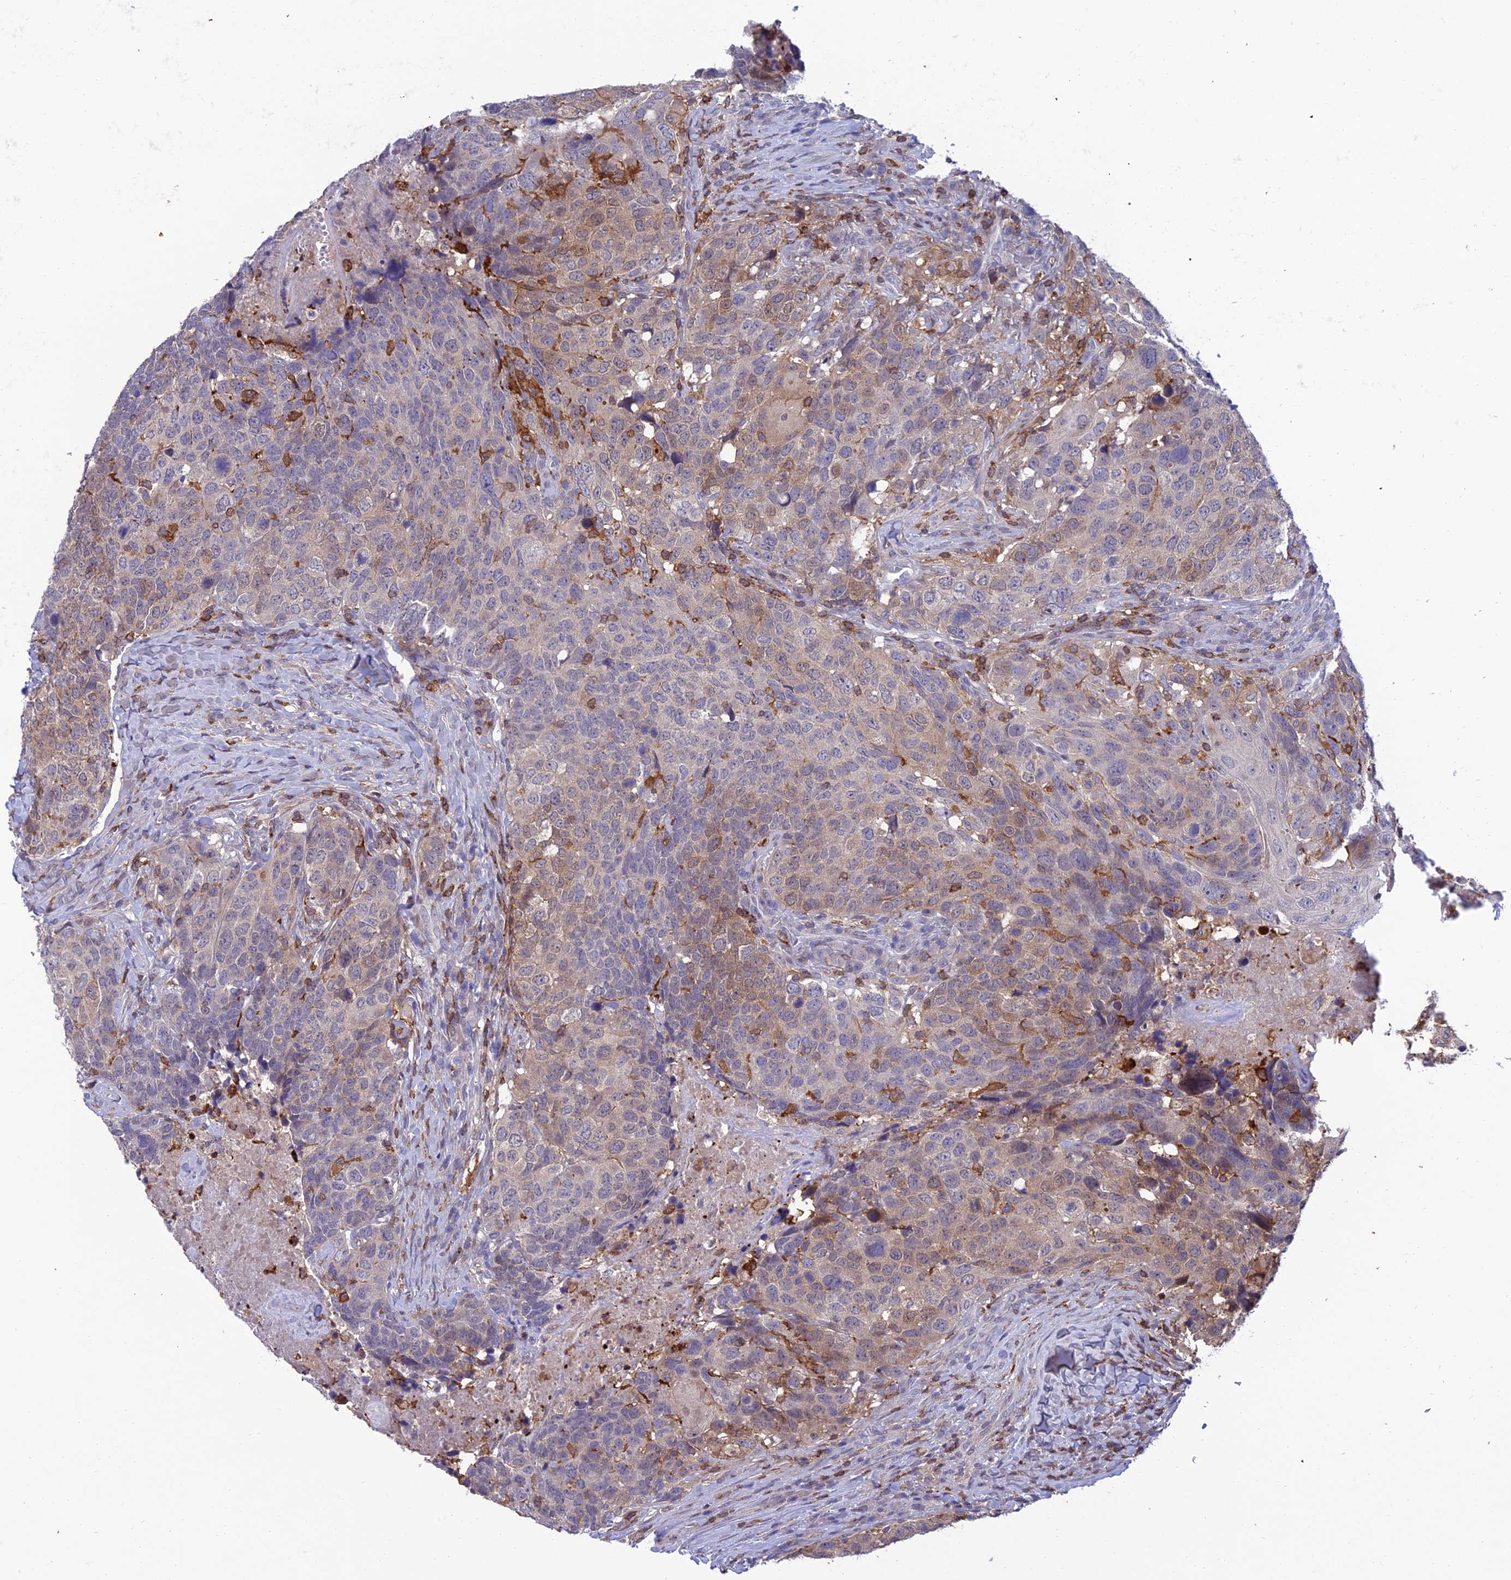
{"staining": {"intensity": "weak", "quantity": "25%-75%", "location": "cytoplasmic/membranous"}, "tissue": "head and neck cancer", "cell_type": "Tumor cells", "image_type": "cancer", "snomed": [{"axis": "morphology", "description": "Squamous cell carcinoma, NOS"}, {"axis": "topography", "description": "Head-Neck"}], "caption": "A photomicrograph of head and neck cancer (squamous cell carcinoma) stained for a protein exhibits weak cytoplasmic/membranous brown staining in tumor cells. (IHC, brightfield microscopy, high magnification).", "gene": "FAM76A", "patient": {"sex": "male", "age": 66}}